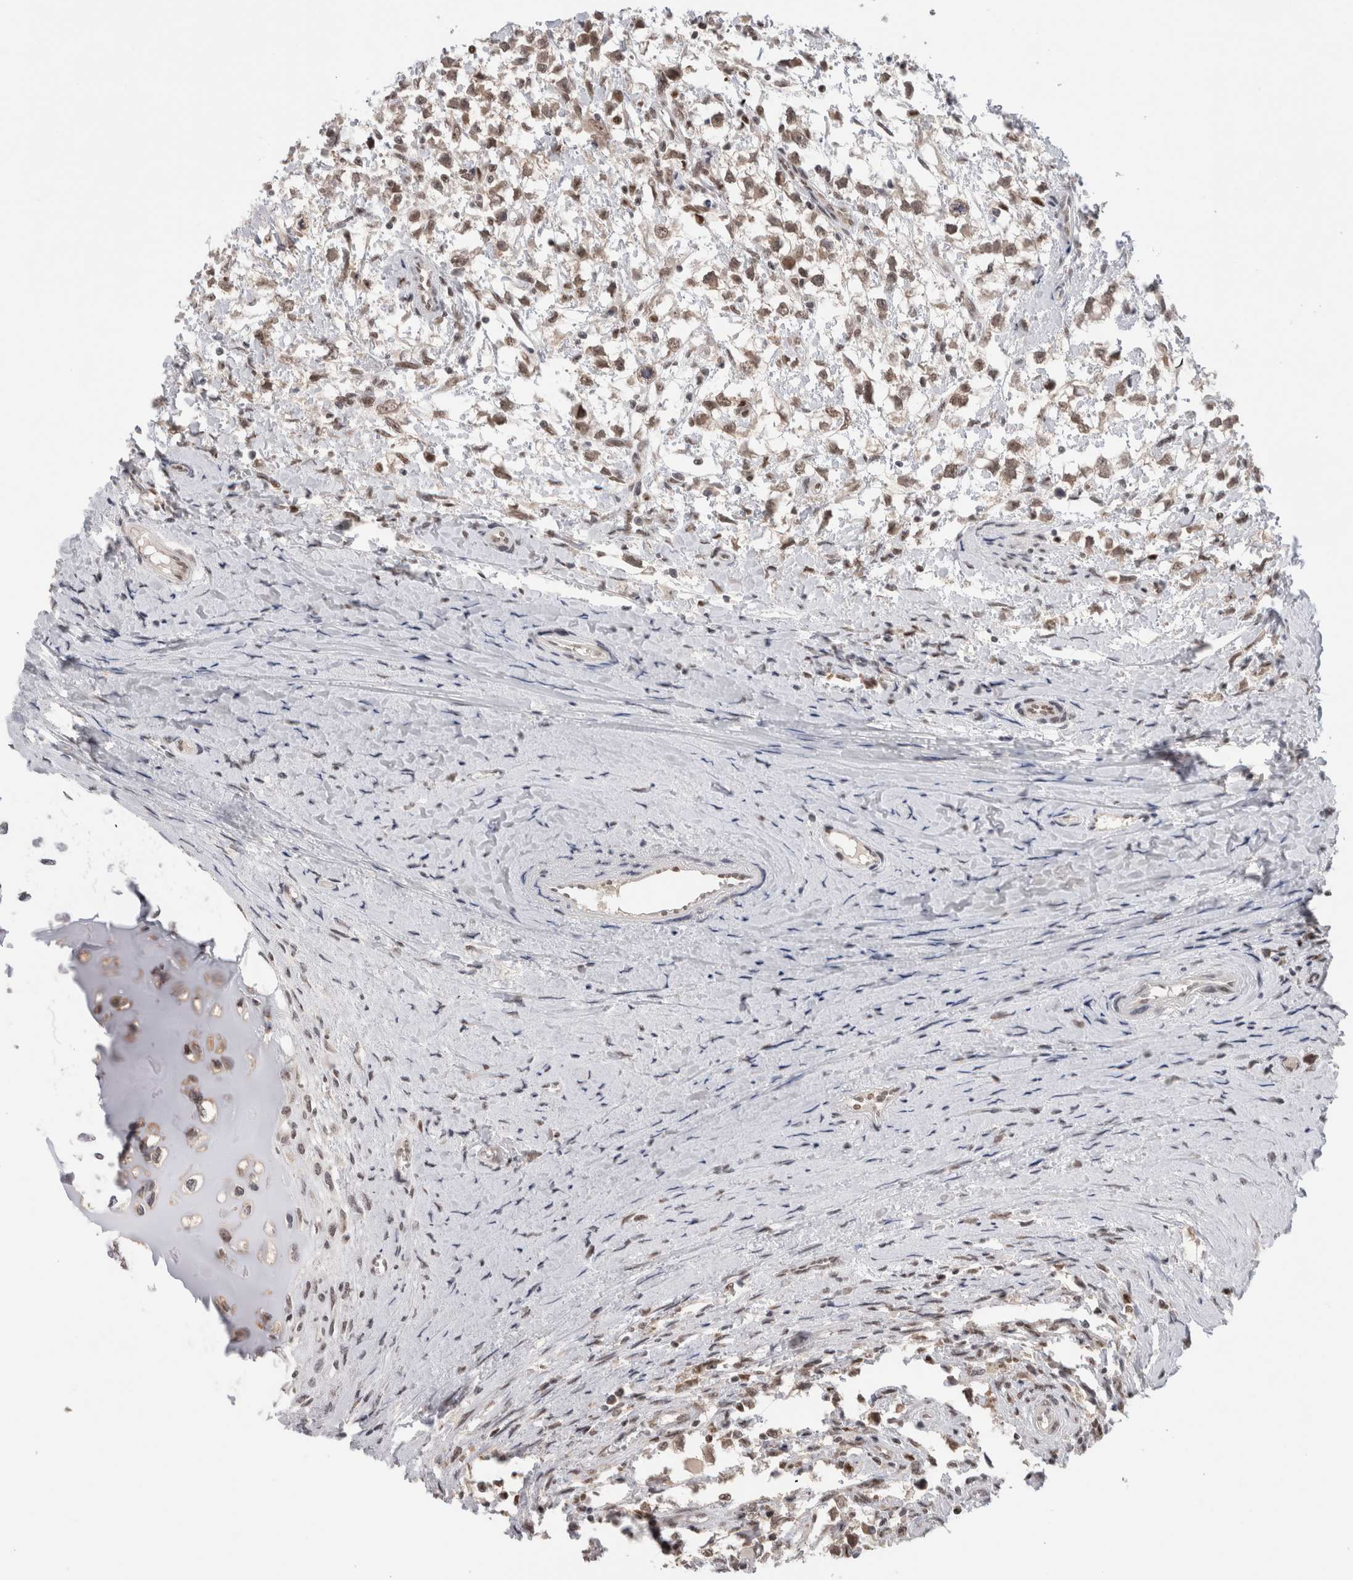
{"staining": {"intensity": "weak", "quantity": ">75%", "location": "cytoplasmic/membranous,nuclear"}, "tissue": "testis cancer", "cell_type": "Tumor cells", "image_type": "cancer", "snomed": [{"axis": "morphology", "description": "Seminoma, NOS"}, {"axis": "morphology", "description": "Carcinoma, Embryonal, NOS"}, {"axis": "topography", "description": "Testis"}], "caption": "The immunohistochemical stain labels weak cytoplasmic/membranous and nuclear expression in tumor cells of testis cancer tissue.", "gene": "ZNF521", "patient": {"sex": "male", "age": 51}}